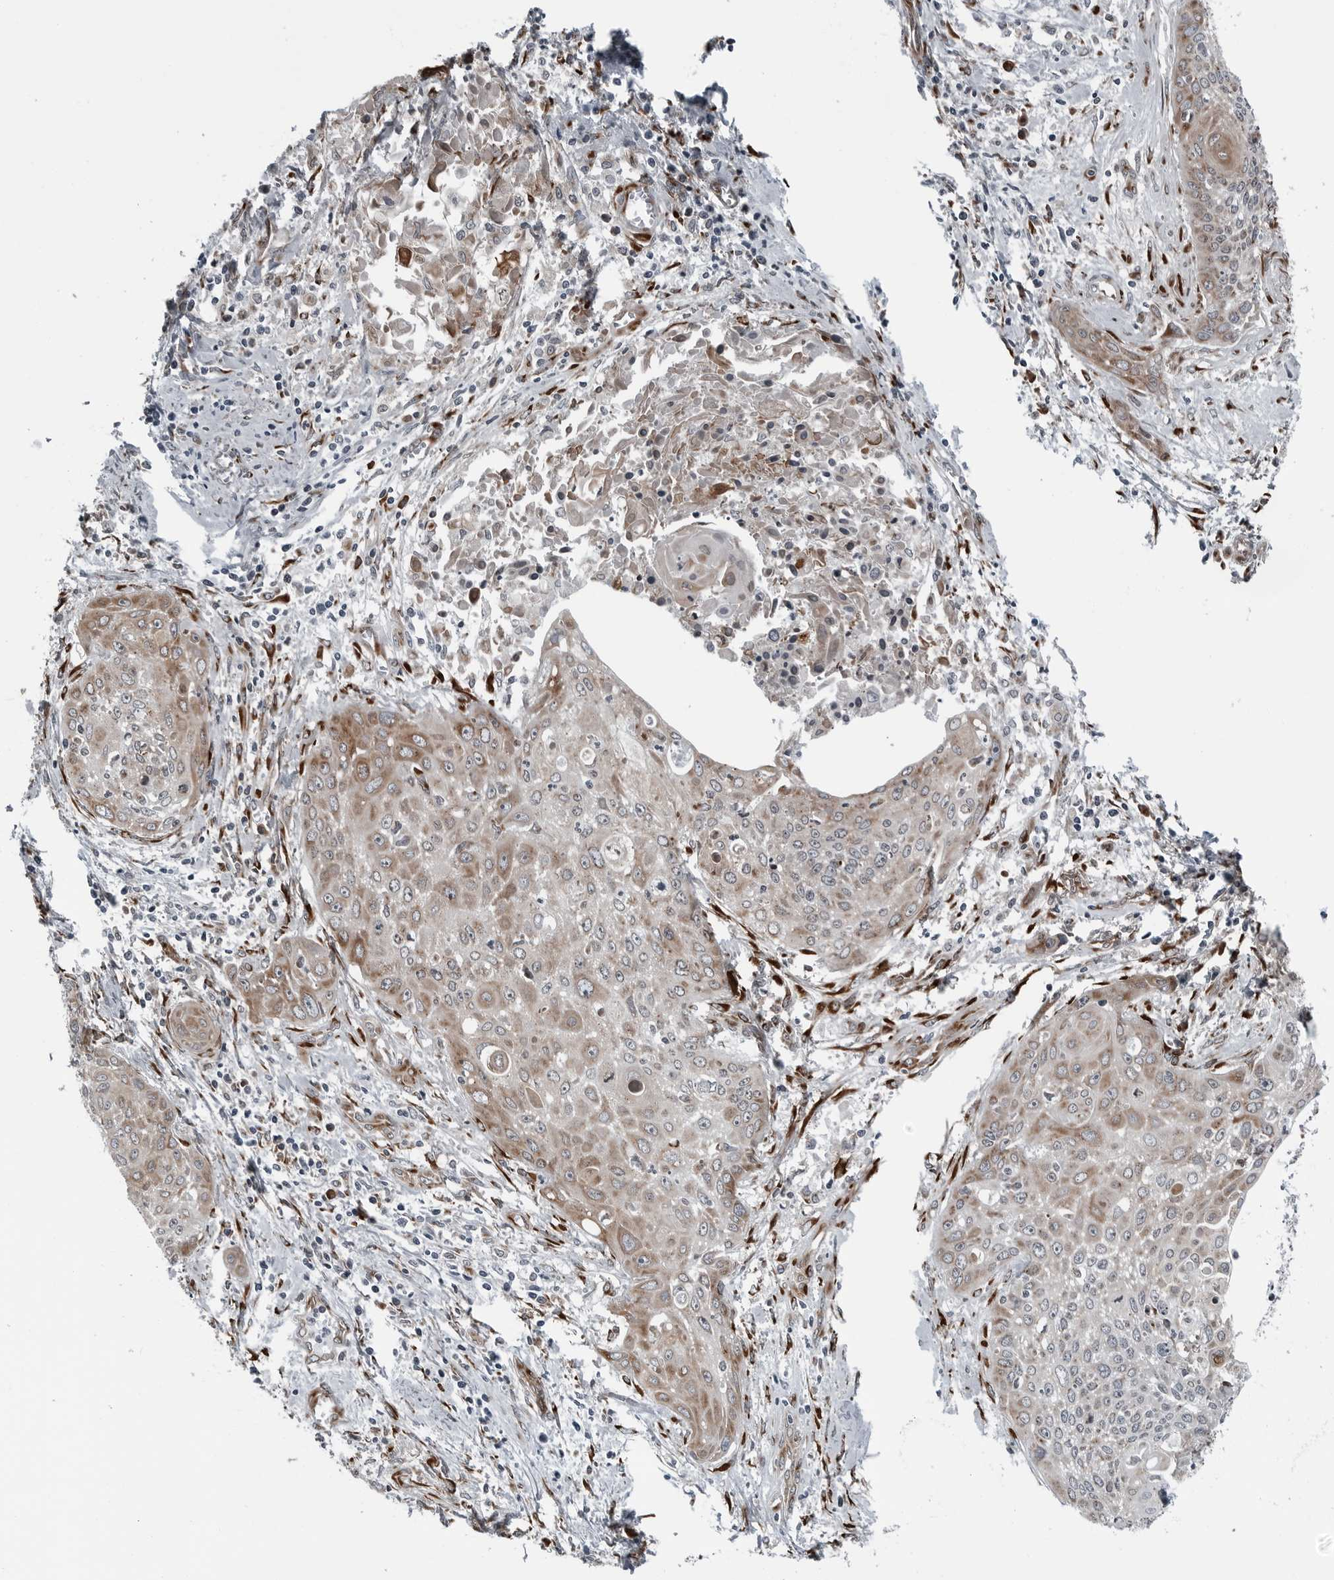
{"staining": {"intensity": "weak", "quantity": ">75%", "location": "cytoplasmic/membranous"}, "tissue": "cervical cancer", "cell_type": "Tumor cells", "image_type": "cancer", "snomed": [{"axis": "morphology", "description": "Squamous cell carcinoma, NOS"}, {"axis": "topography", "description": "Cervix"}], "caption": "Weak cytoplasmic/membranous expression is appreciated in approximately >75% of tumor cells in cervical cancer.", "gene": "CEP85", "patient": {"sex": "female", "age": 55}}